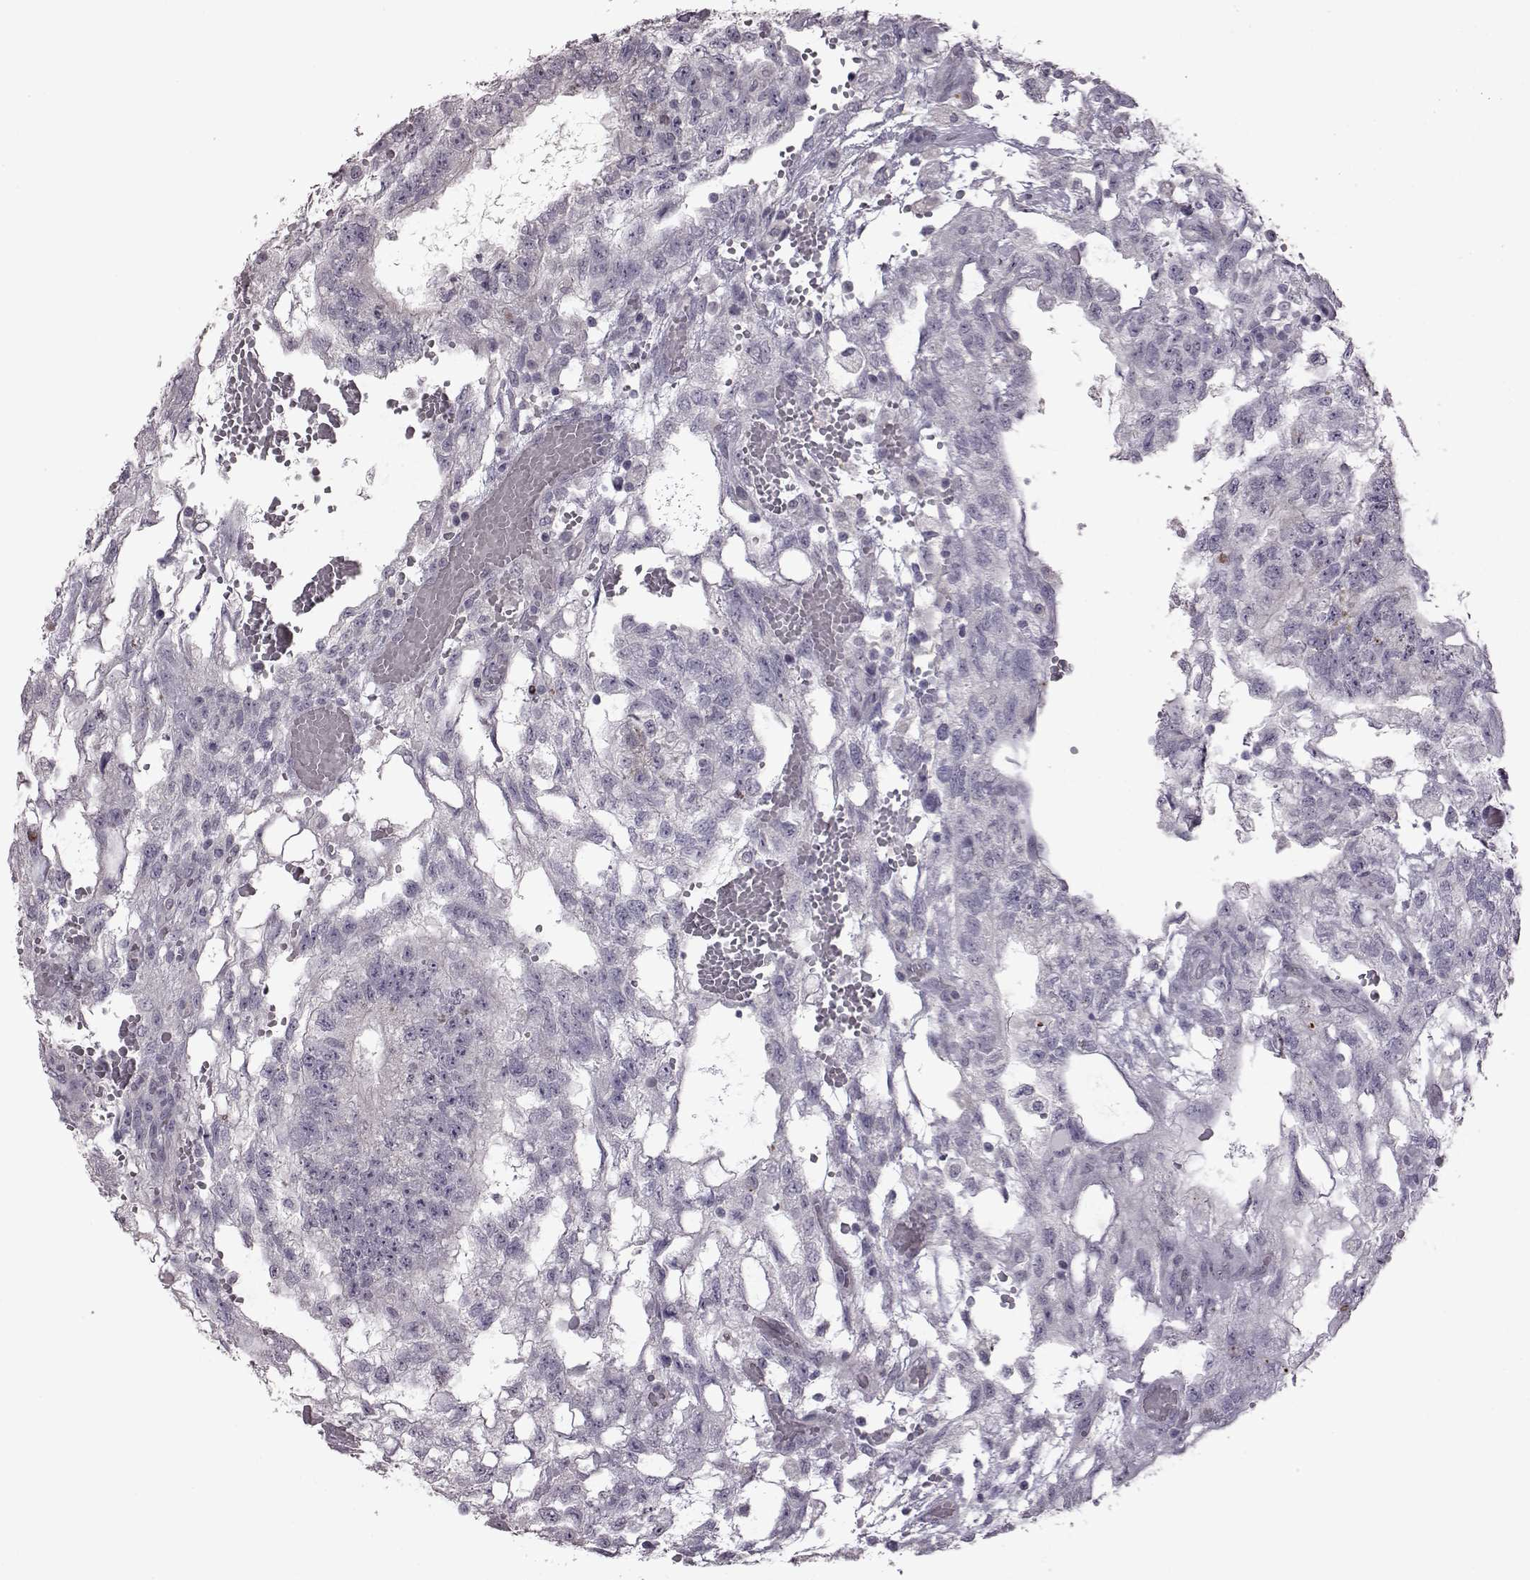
{"staining": {"intensity": "negative", "quantity": "none", "location": "none"}, "tissue": "testis cancer", "cell_type": "Tumor cells", "image_type": "cancer", "snomed": [{"axis": "morphology", "description": "Carcinoma, Embryonal, NOS"}, {"axis": "topography", "description": "Testis"}], "caption": "This is an IHC image of testis embryonal carcinoma. There is no staining in tumor cells.", "gene": "GAL", "patient": {"sex": "male", "age": 32}}